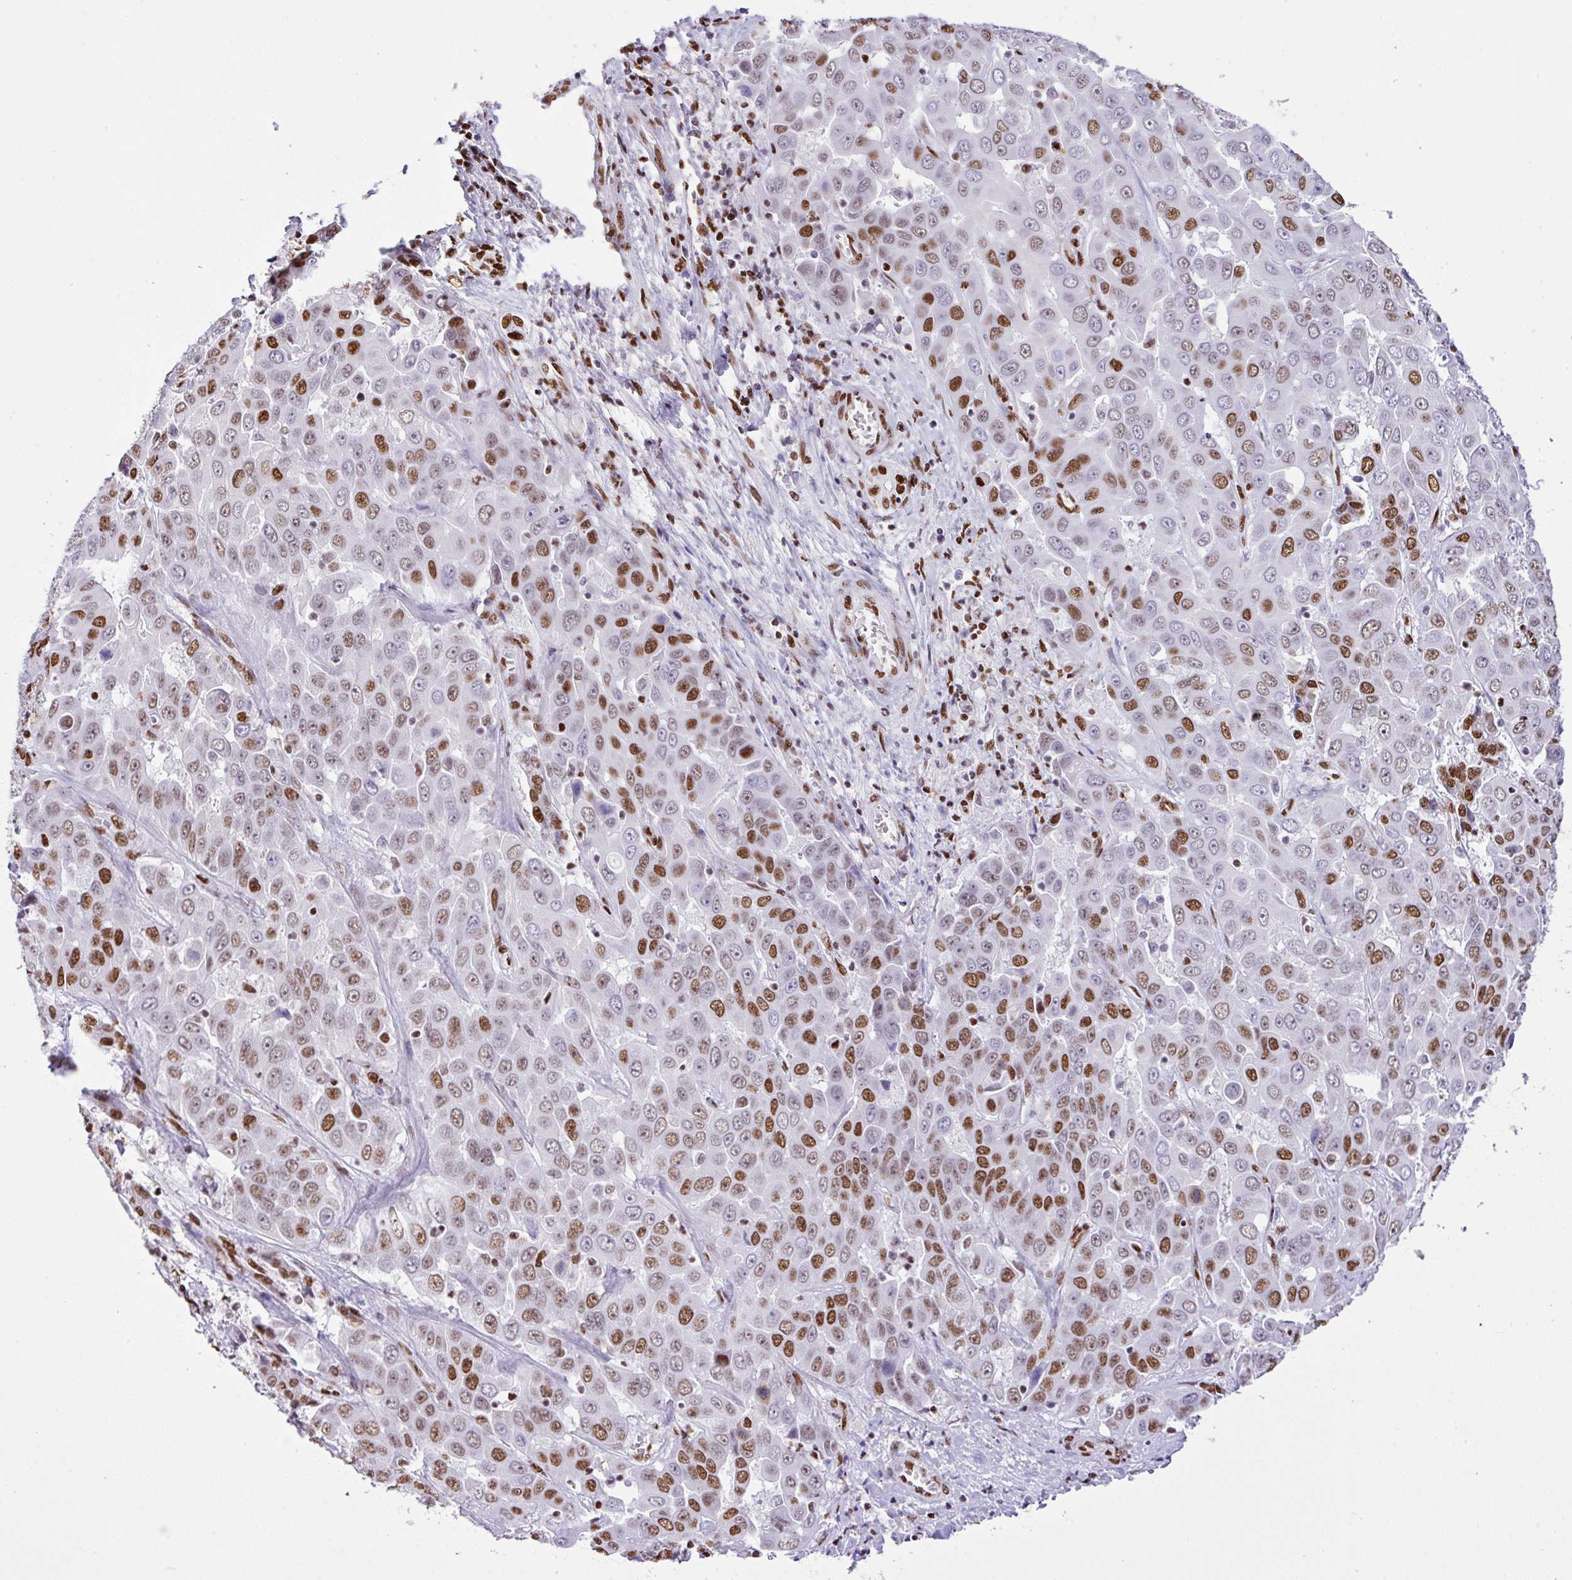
{"staining": {"intensity": "moderate", "quantity": "25%-75%", "location": "nuclear"}, "tissue": "liver cancer", "cell_type": "Tumor cells", "image_type": "cancer", "snomed": [{"axis": "morphology", "description": "Cholangiocarcinoma"}, {"axis": "topography", "description": "Liver"}], "caption": "A brown stain highlights moderate nuclear expression of a protein in cholangiocarcinoma (liver) tumor cells.", "gene": "RARG", "patient": {"sex": "female", "age": 52}}